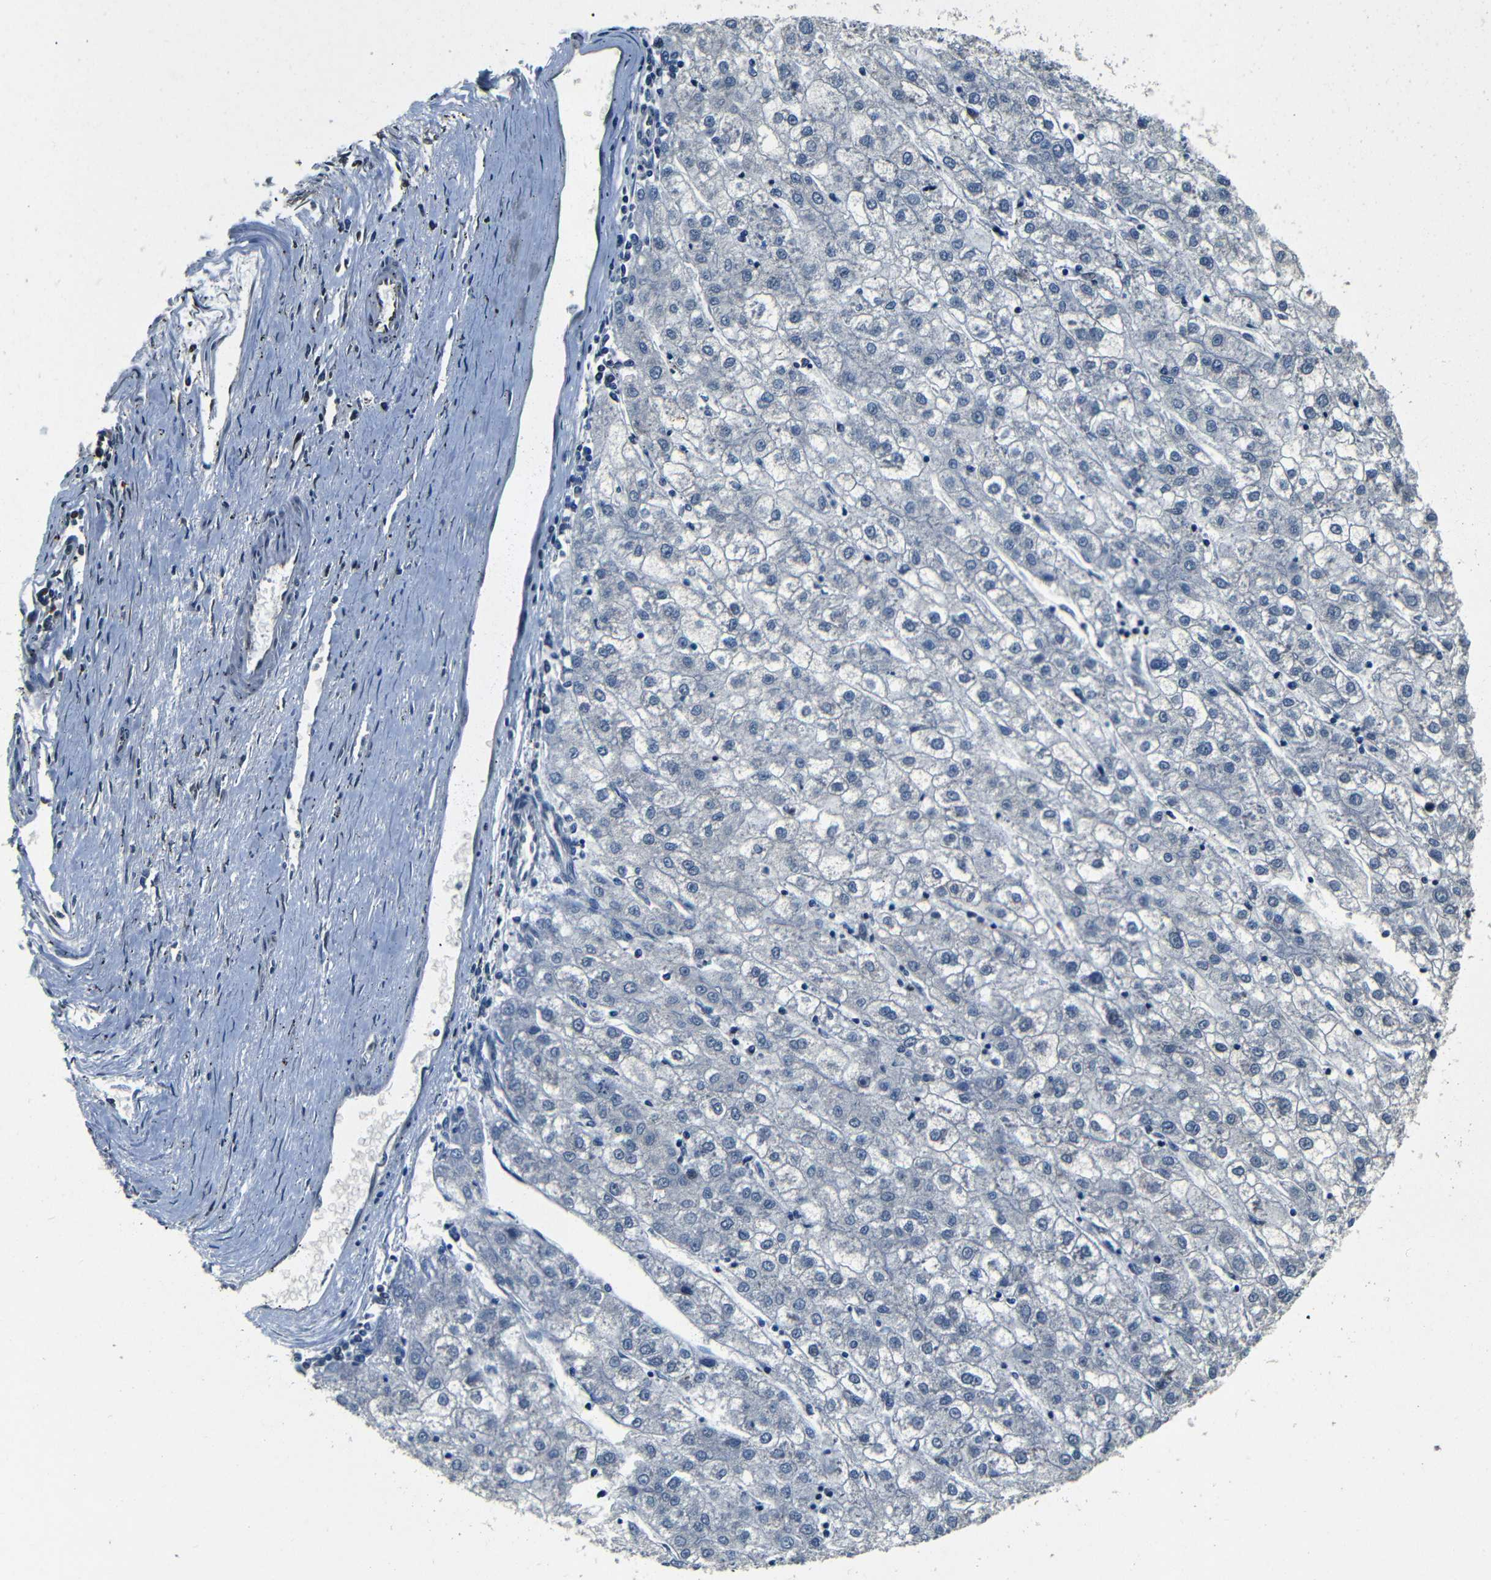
{"staining": {"intensity": "negative", "quantity": "none", "location": "none"}, "tissue": "liver cancer", "cell_type": "Tumor cells", "image_type": "cancer", "snomed": [{"axis": "morphology", "description": "Carcinoma, Hepatocellular, NOS"}, {"axis": "topography", "description": "Liver"}], "caption": "Immunohistochemistry photomicrograph of neoplastic tissue: human liver cancer stained with DAB reveals no significant protein positivity in tumor cells. The staining is performed using DAB brown chromogen with nuclei counter-stained in using hematoxylin.", "gene": "NCBP3", "patient": {"sex": "male", "age": 72}}